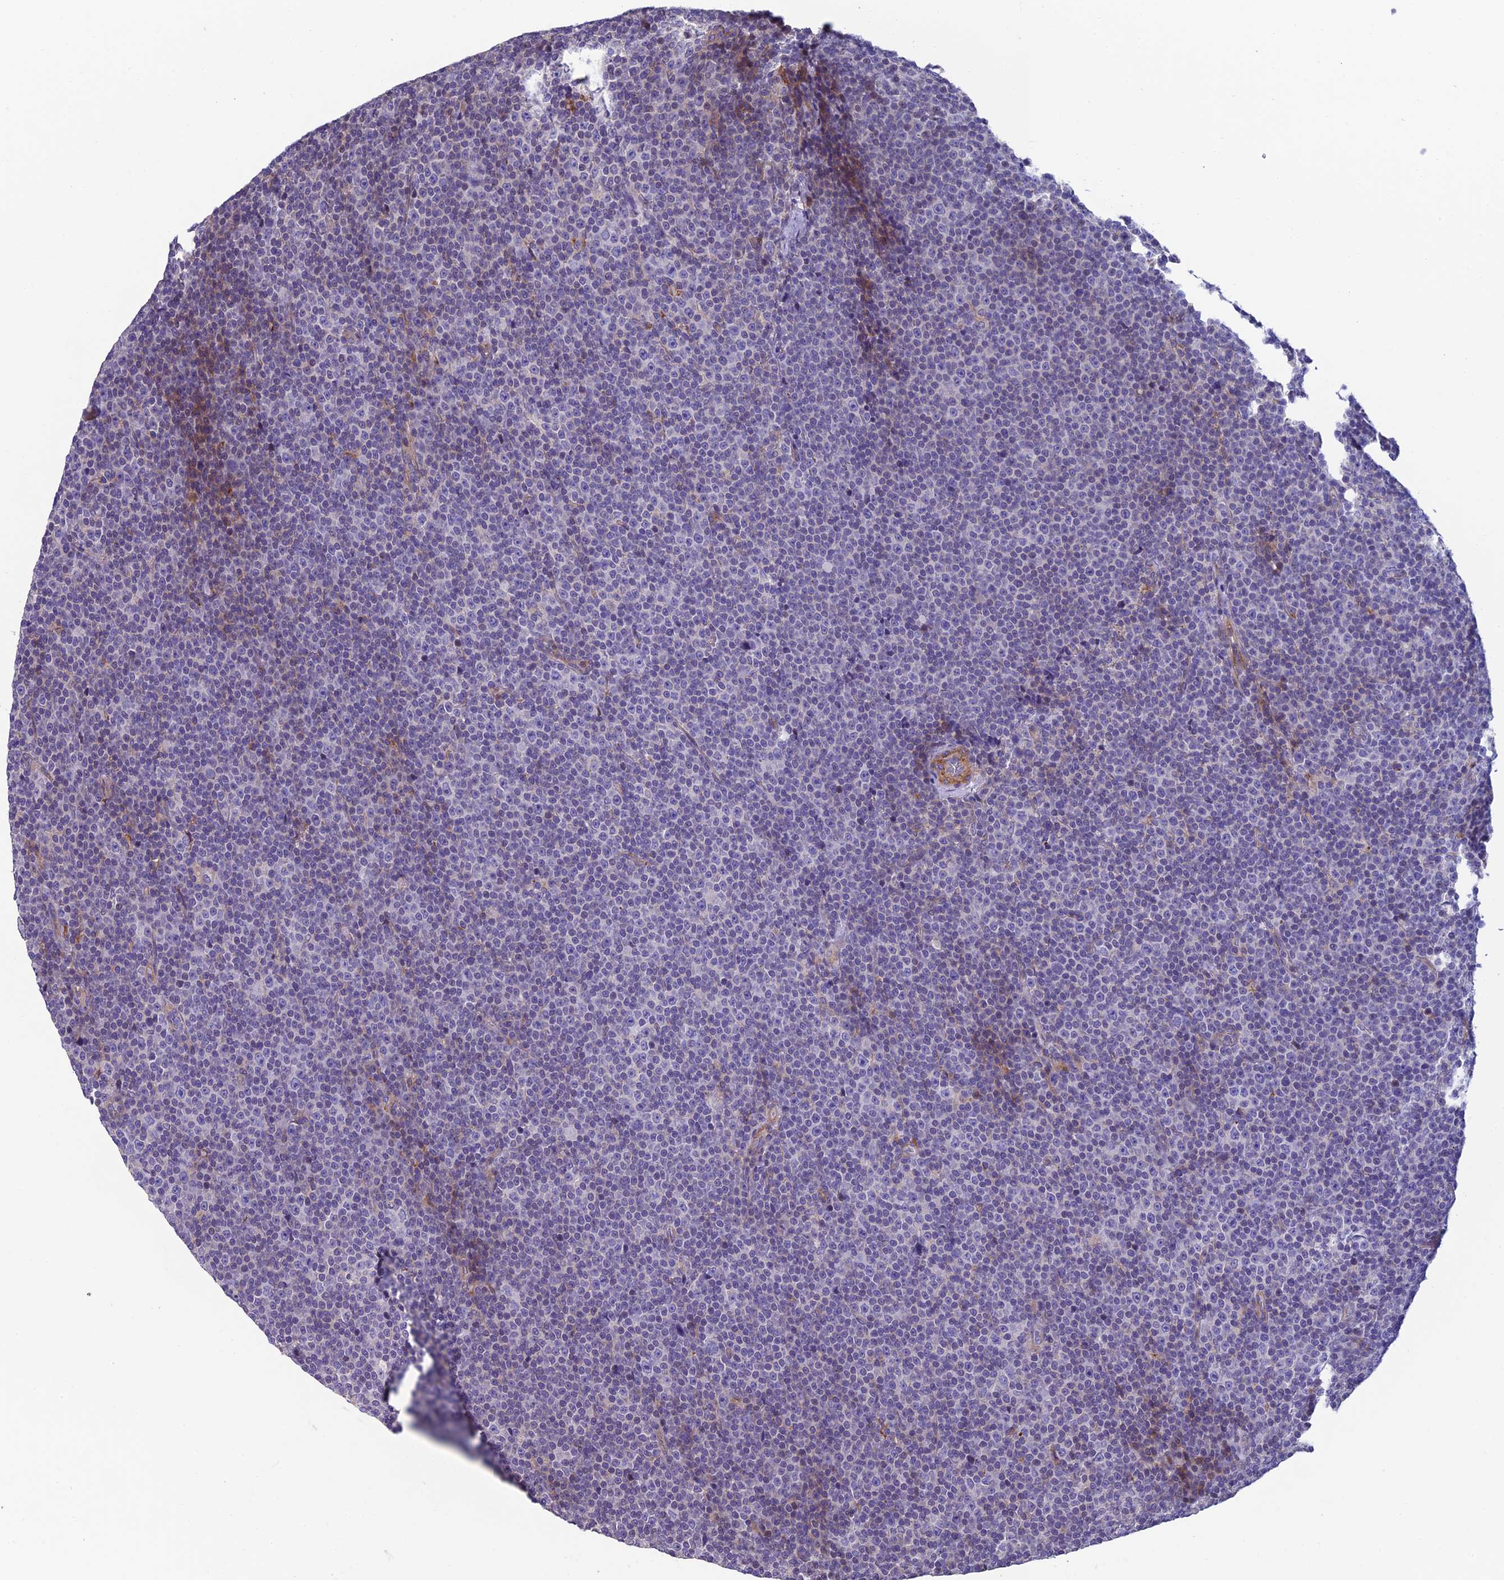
{"staining": {"intensity": "negative", "quantity": "none", "location": "none"}, "tissue": "lymphoma", "cell_type": "Tumor cells", "image_type": "cancer", "snomed": [{"axis": "morphology", "description": "Malignant lymphoma, non-Hodgkin's type, Low grade"}, {"axis": "topography", "description": "Lymph node"}], "caption": "Immunohistochemical staining of lymphoma reveals no significant expression in tumor cells.", "gene": "FAM178B", "patient": {"sex": "female", "age": 67}}